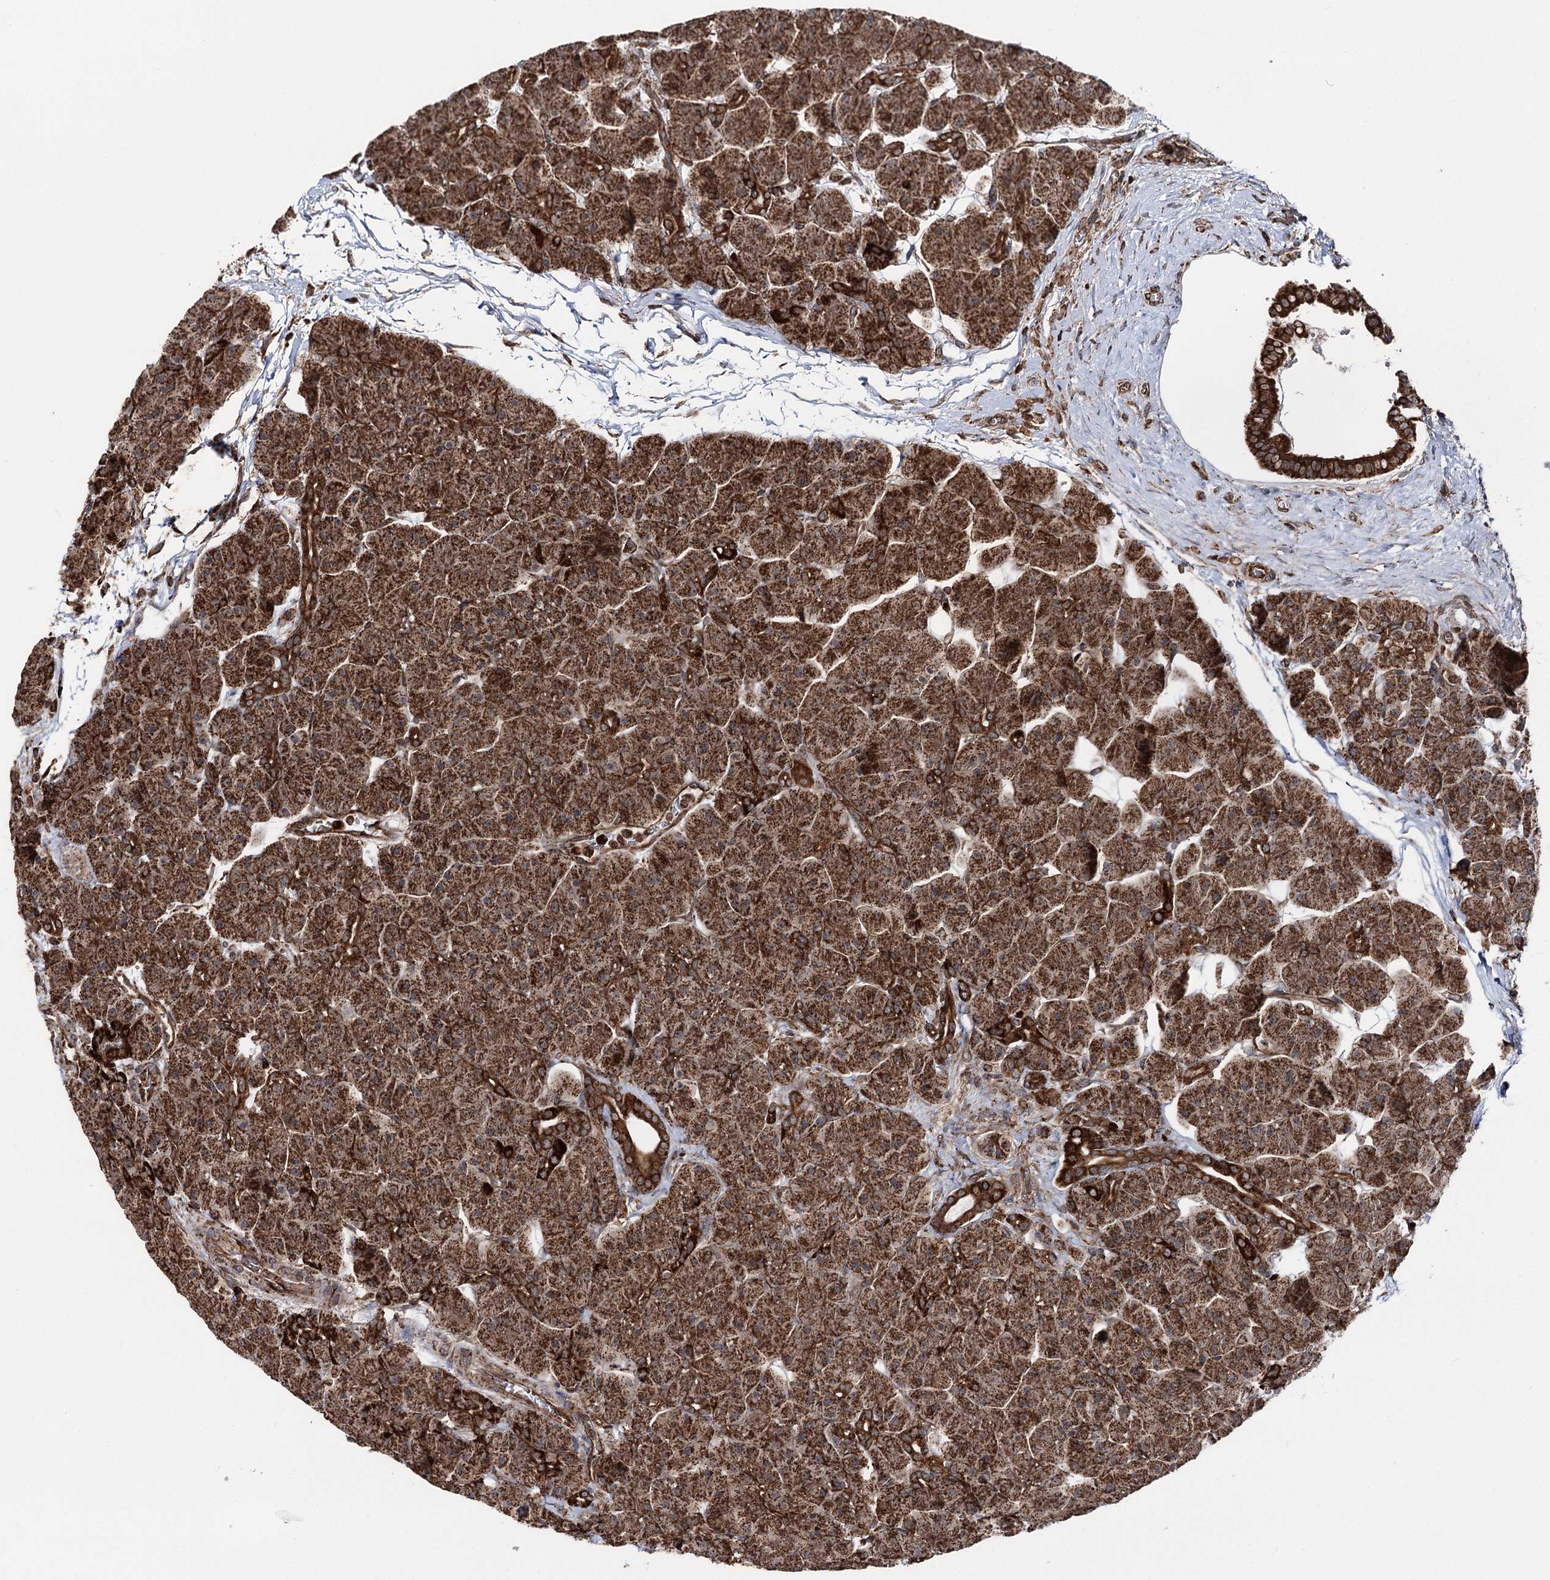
{"staining": {"intensity": "strong", "quantity": ">75%", "location": "cytoplasmic/membranous"}, "tissue": "pancreas", "cell_type": "Exocrine glandular cells", "image_type": "normal", "snomed": [{"axis": "morphology", "description": "Normal tissue, NOS"}, {"axis": "topography", "description": "Pancreas"}], "caption": "Exocrine glandular cells exhibit high levels of strong cytoplasmic/membranous expression in about >75% of cells in unremarkable pancreas.", "gene": "FGFR1OP2", "patient": {"sex": "male", "age": 66}}